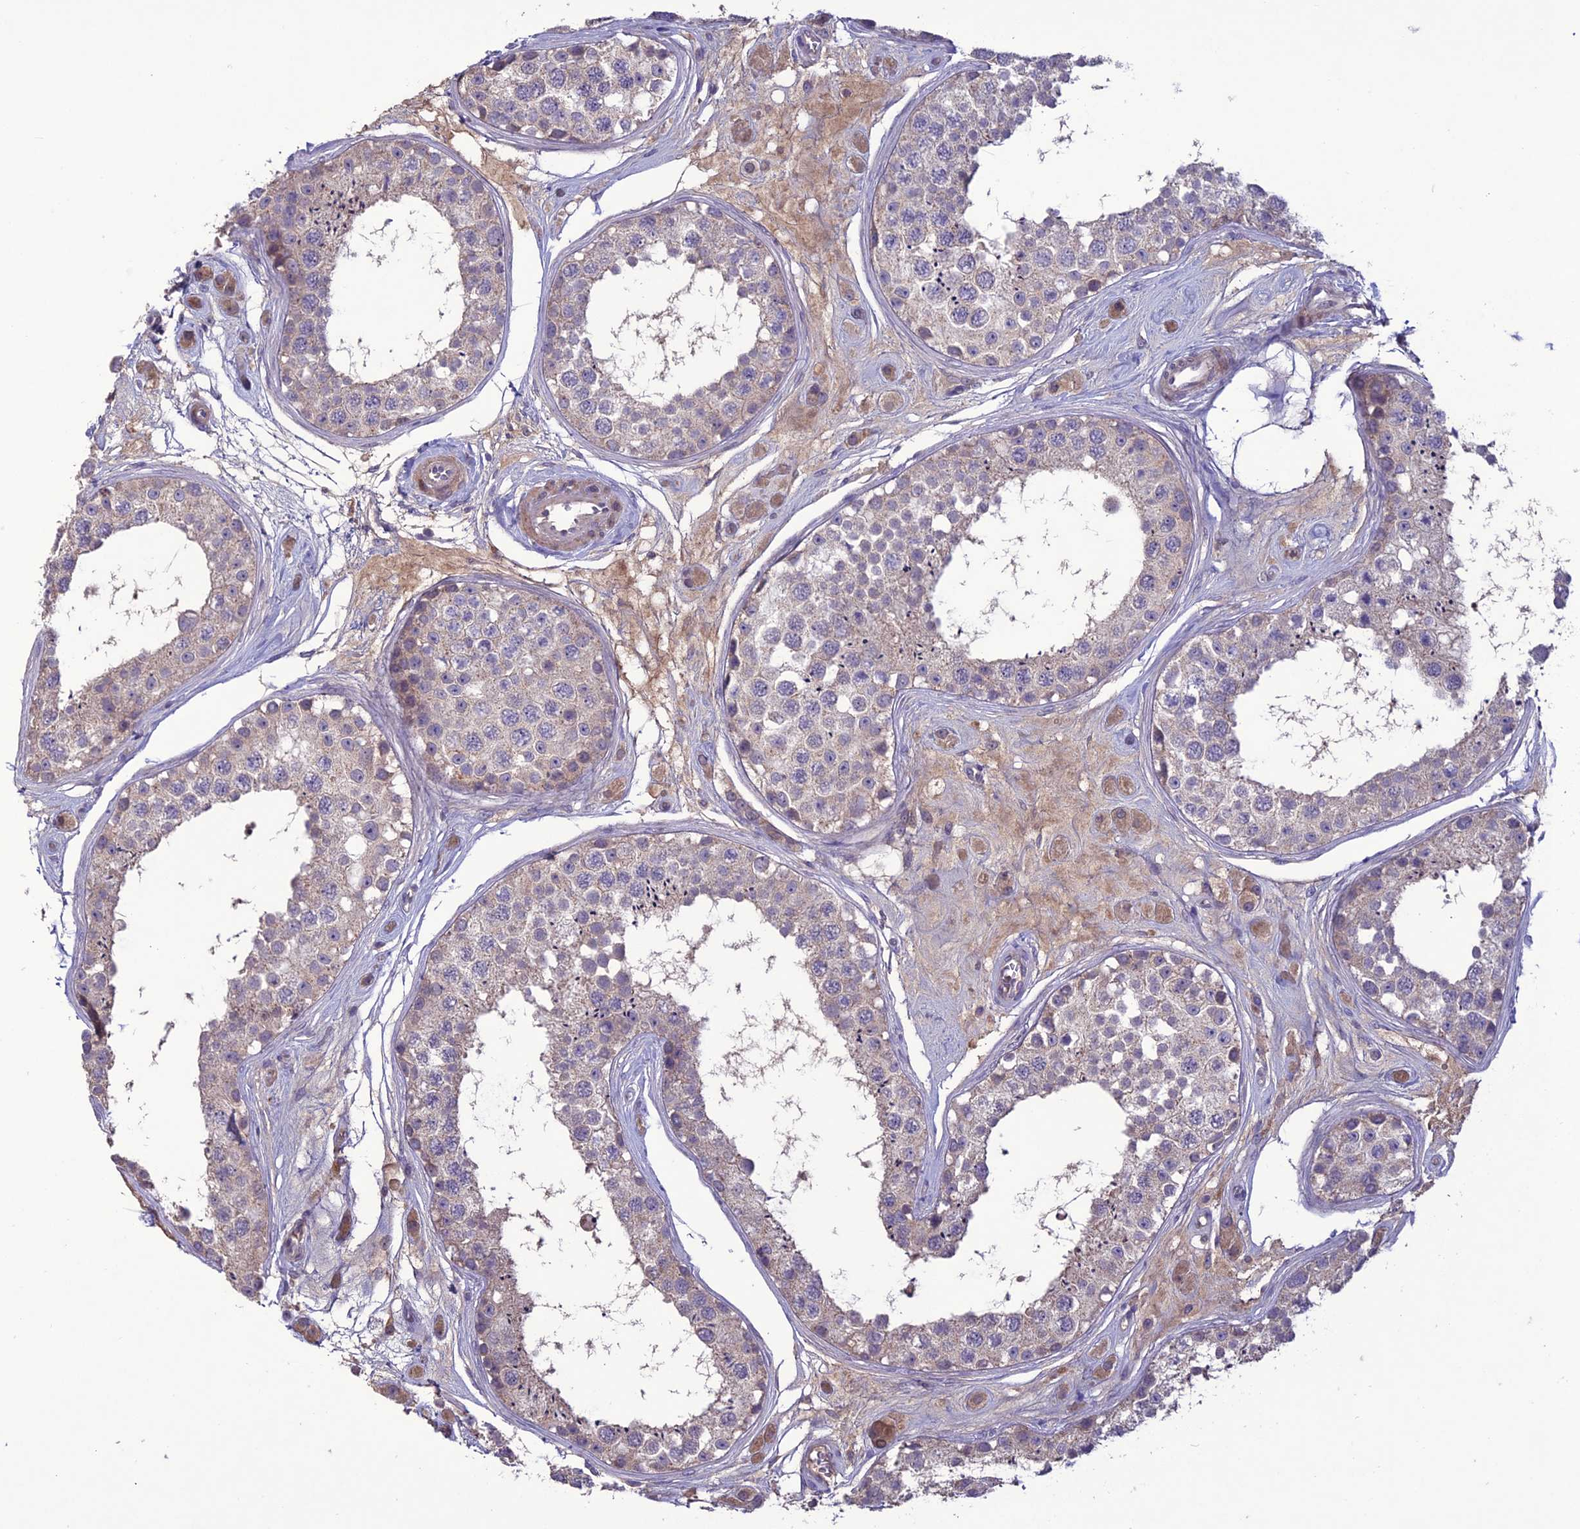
{"staining": {"intensity": "weak", "quantity": "<25%", "location": "cytoplasmic/membranous"}, "tissue": "testis", "cell_type": "Cells in seminiferous ducts", "image_type": "normal", "snomed": [{"axis": "morphology", "description": "Normal tissue, NOS"}, {"axis": "topography", "description": "Testis"}], "caption": "Immunohistochemistry of normal human testis exhibits no expression in cells in seminiferous ducts.", "gene": "C2orf76", "patient": {"sex": "male", "age": 25}}